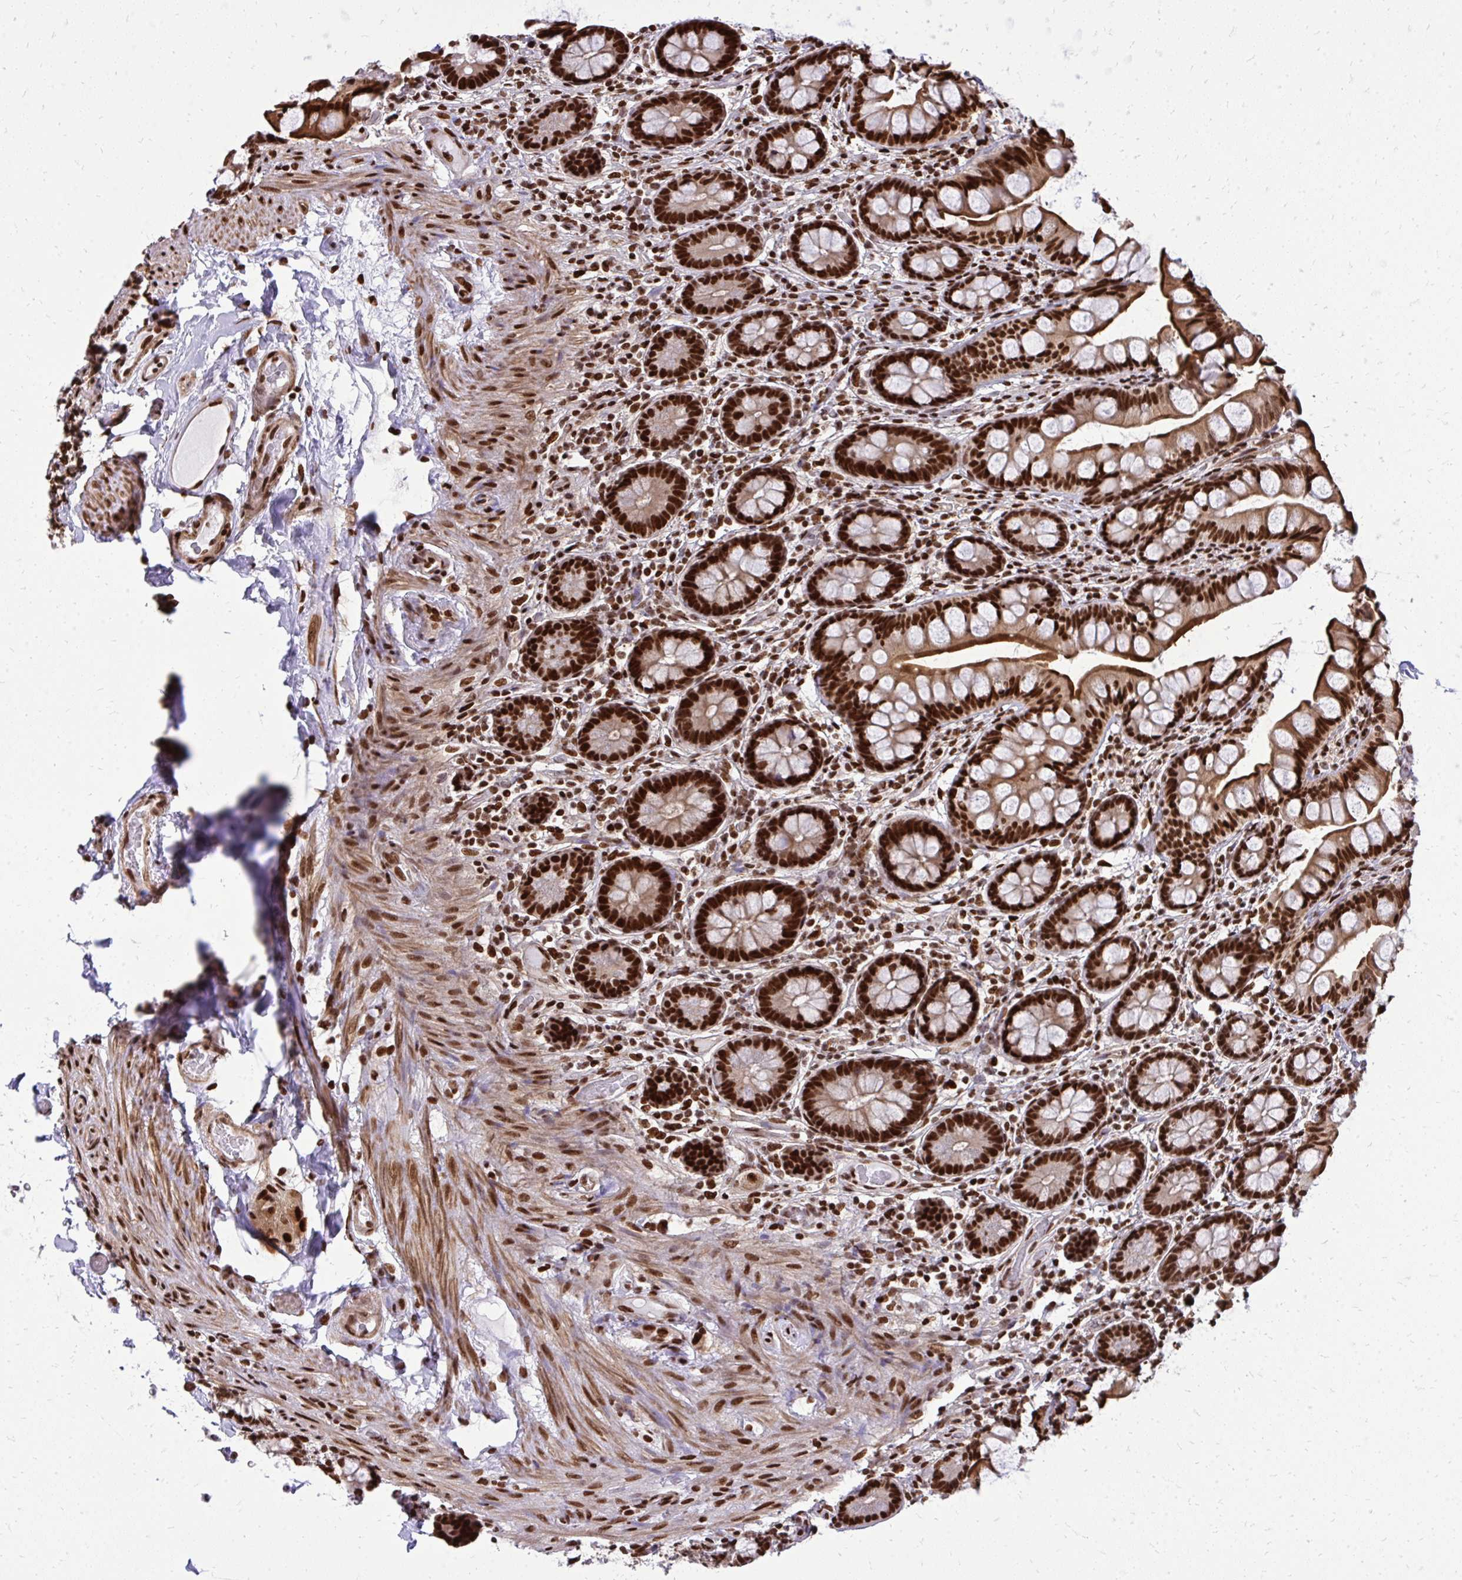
{"staining": {"intensity": "strong", "quantity": ">75%", "location": "cytoplasmic/membranous,nuclear"}, "tissue": "small intestine", "cell_type": "Glandular cells", "image_type": "normal", "snomed": [{"axis": "morphology", "description": "Normal tissue, NOS"}, {"axis": "topography", "description": "Small intestine"}], "caption": "This micrograph demonstrates immunohistochemistry (IHC) staining of benign small intestine, with high strong cytoplasmic/membranous,nuclear expression in about >75% of glandular cells.", "gene": "TBL1Y", "patient": {"sex": "male", "age": 70}}